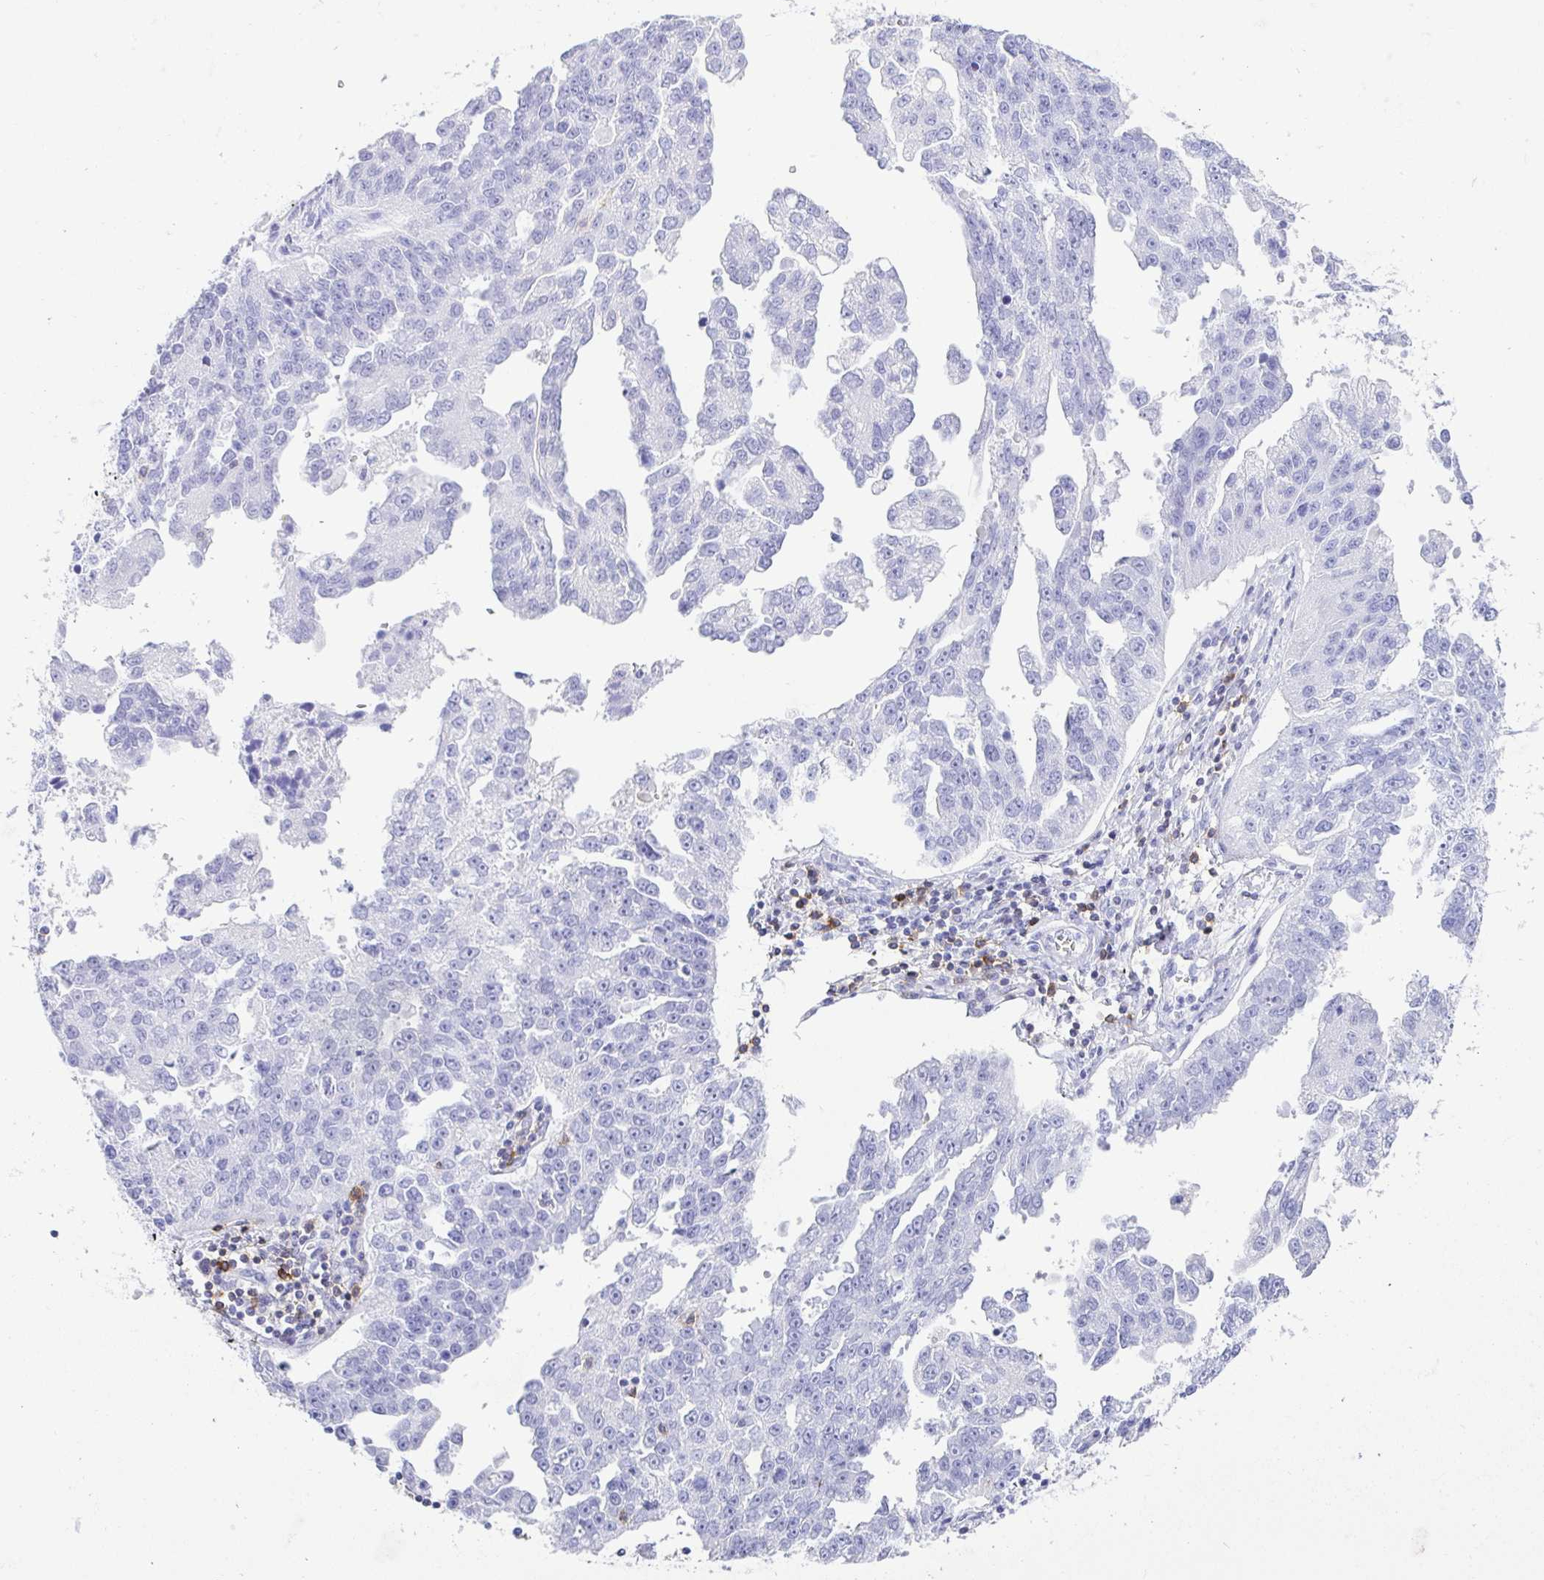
{"staining": {"intensity": "negative", "quantity": "none", "location": "none"}, "tissue": "ovarian cancer", "cell_type": "Tumor cells", "image_type": "cancer", "snomed": [{"axis": "morphology", "description": "Cystadenocarcinoma, serous, NOS"}, {"axis": "topography", "description": "Ovary"}], "caption": "High magnification brightfield microscopy of serous cystadenocarcinoma (ovarian) stained with DAB (3,3'-diaminobenzidine) (brown) and counterstained with hematoxylin (blue): tumor cells show no significant positivity.", "gene": "CD5", "patient": {"sex": "female", "age": 75}}